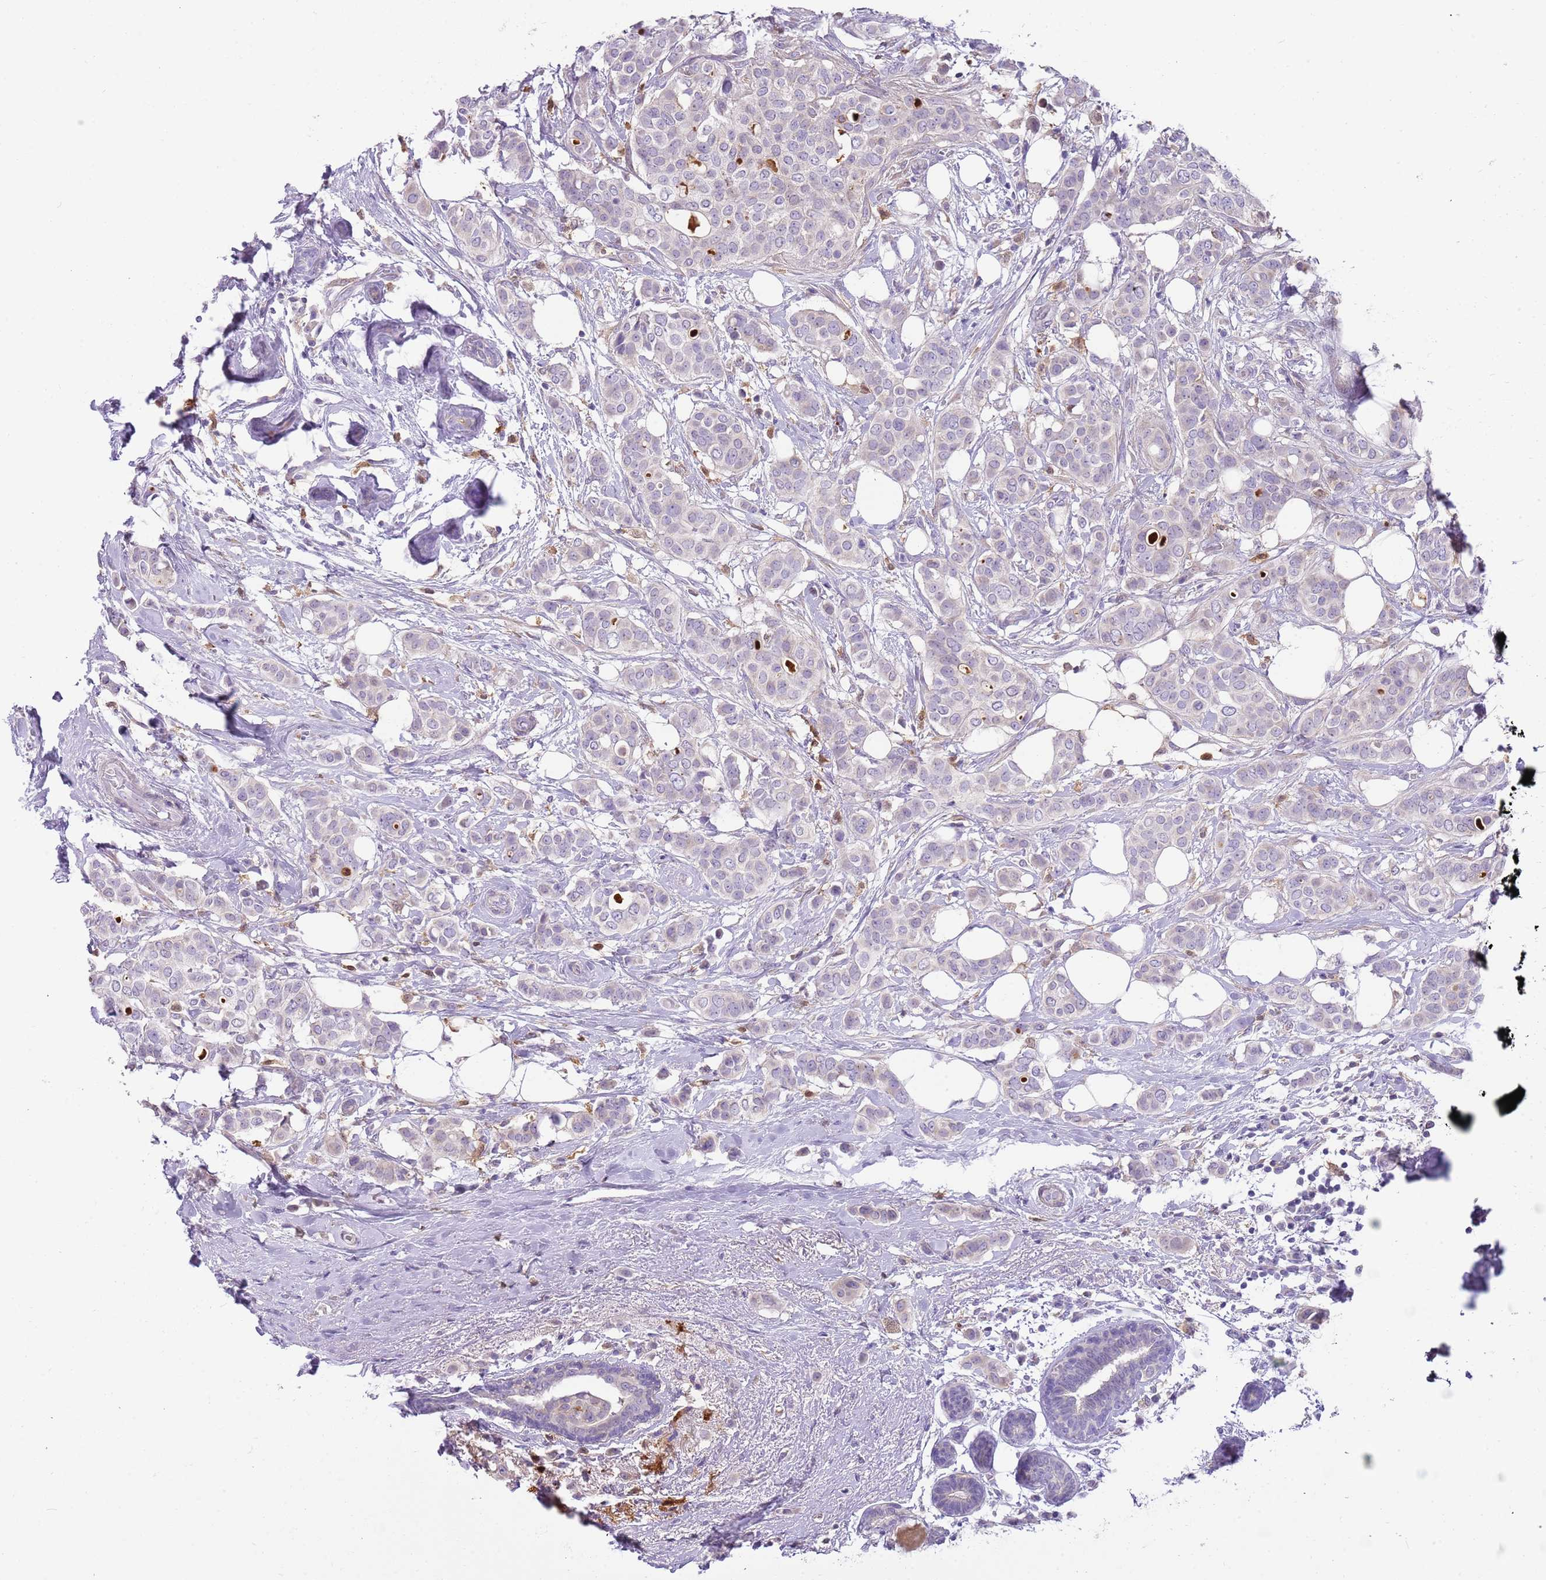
{"staining": {"intensity": "negative", "quantity": "none", "location": "none"}, "tissue": "breast cancer", "cell_type": "Tumor cells", "image_type": "cancer", "snomed": [{"axis": "morphology", "description": "Lobular carcinoma"}, {"axis": "topography", "description": "Breast"}], "caption": "High magnification brightfield microscopy of breast cancer stained with DAB (brown) and counterstained with hematoxylin (blue): tumor cells show no significant staining.", "gene": "DIPK1C", "patient": {"sex": "female", "age": 51}}